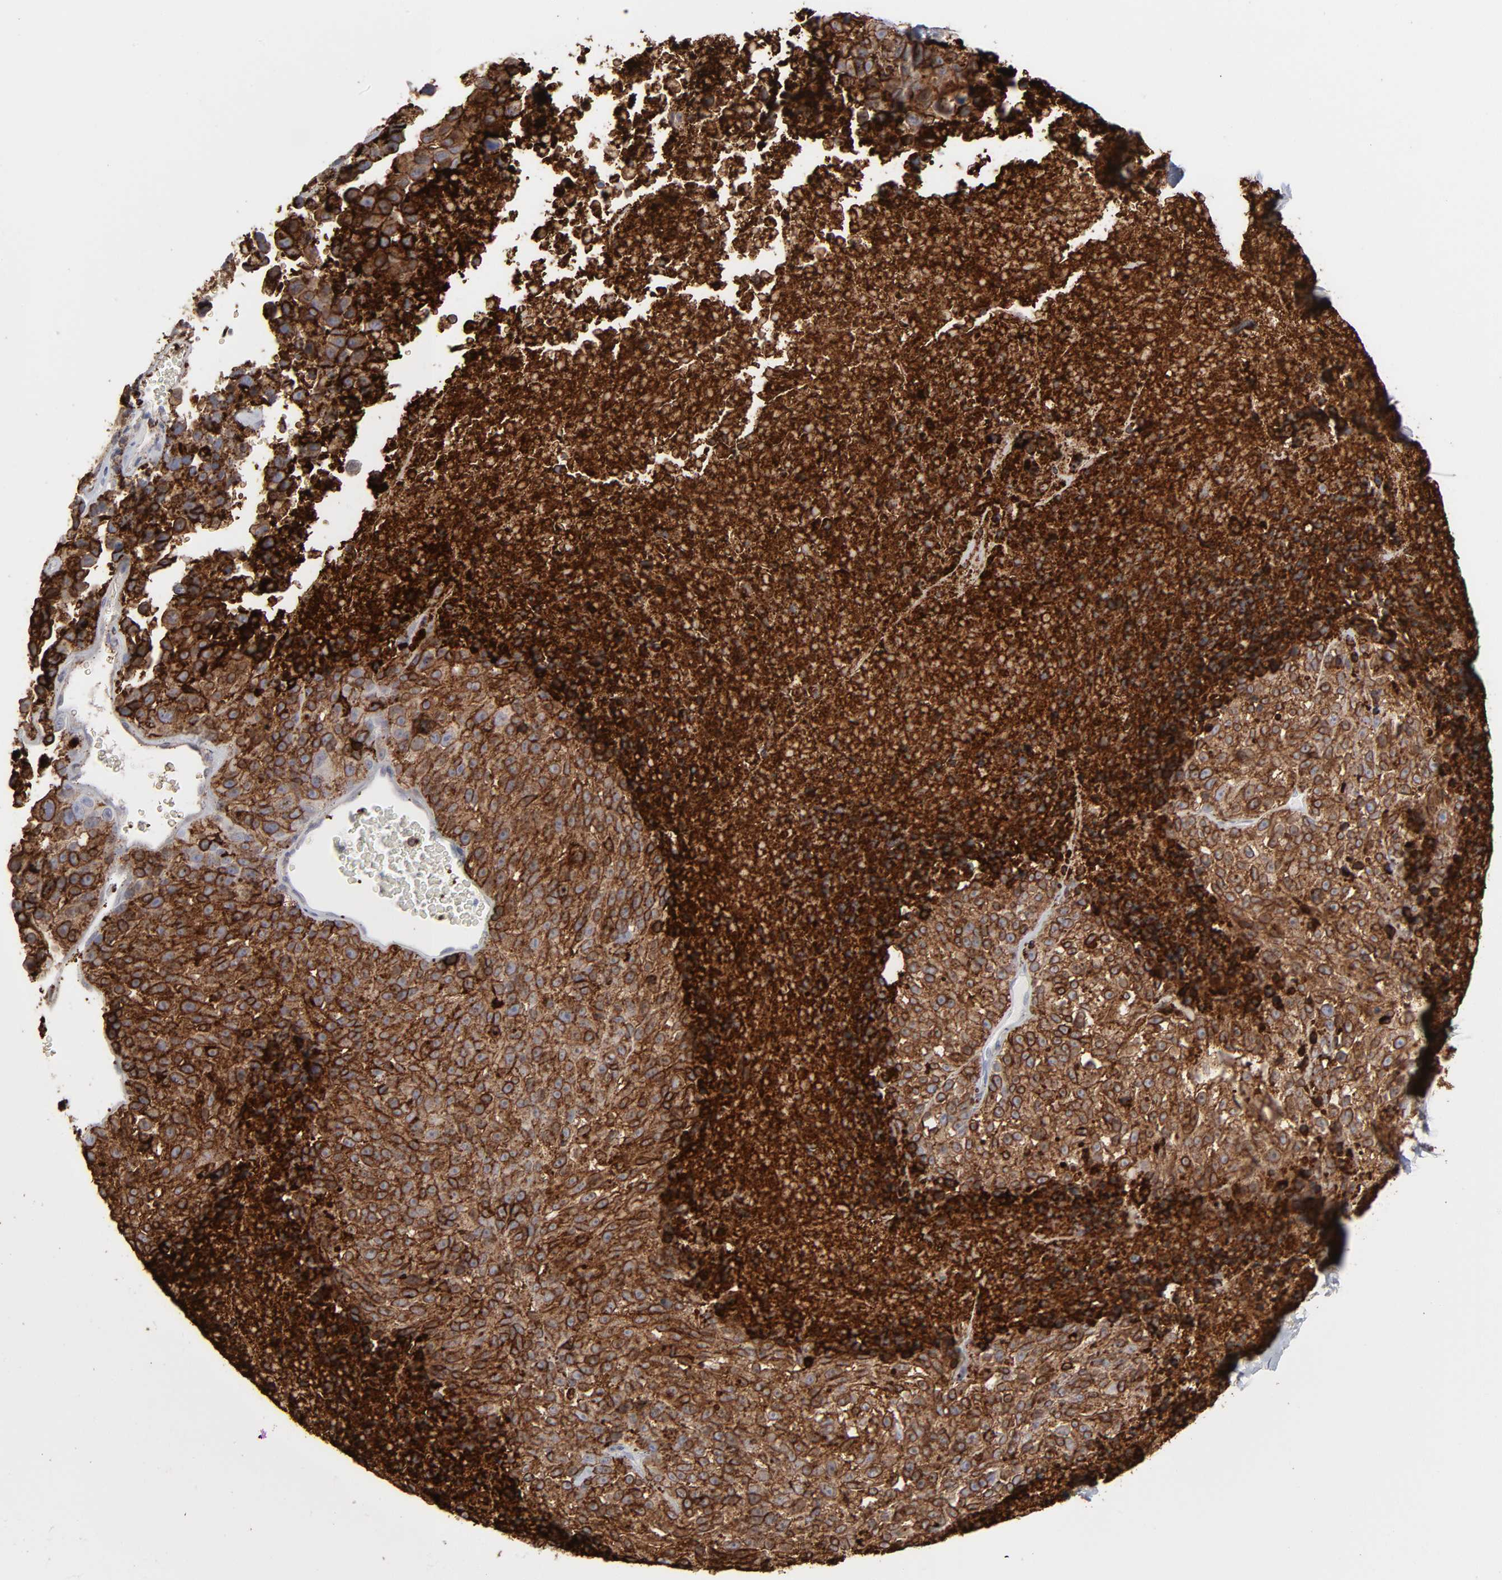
{"staining": {"intensity": "strong", "quantity": ">75%", "location": "cytoplasmic/membranous,nuclear"}, "tissue": "melanoma", "cell_type": "Tumor cells", "image_type": "cancer", "snomed": [{"axis": "morphology", "description": "Malignant melanoma, Metastatic site"}, {"axis": "topography", "description": "Cerebral cortex"}], "caption": "High-magnification brightfield microscopy of malignant melanoma (metastatic site) stained with DAB (3,3'-diaminobenzidine) (brown) and counterstained with hematoxylin (blue). tumor cells exhibit strong cytoplasmic/membranous and nuclear positivity is present in approximately>75% of cells.", "gene": "ANXA5", "patient": {"sex": "female", "age": 52}}